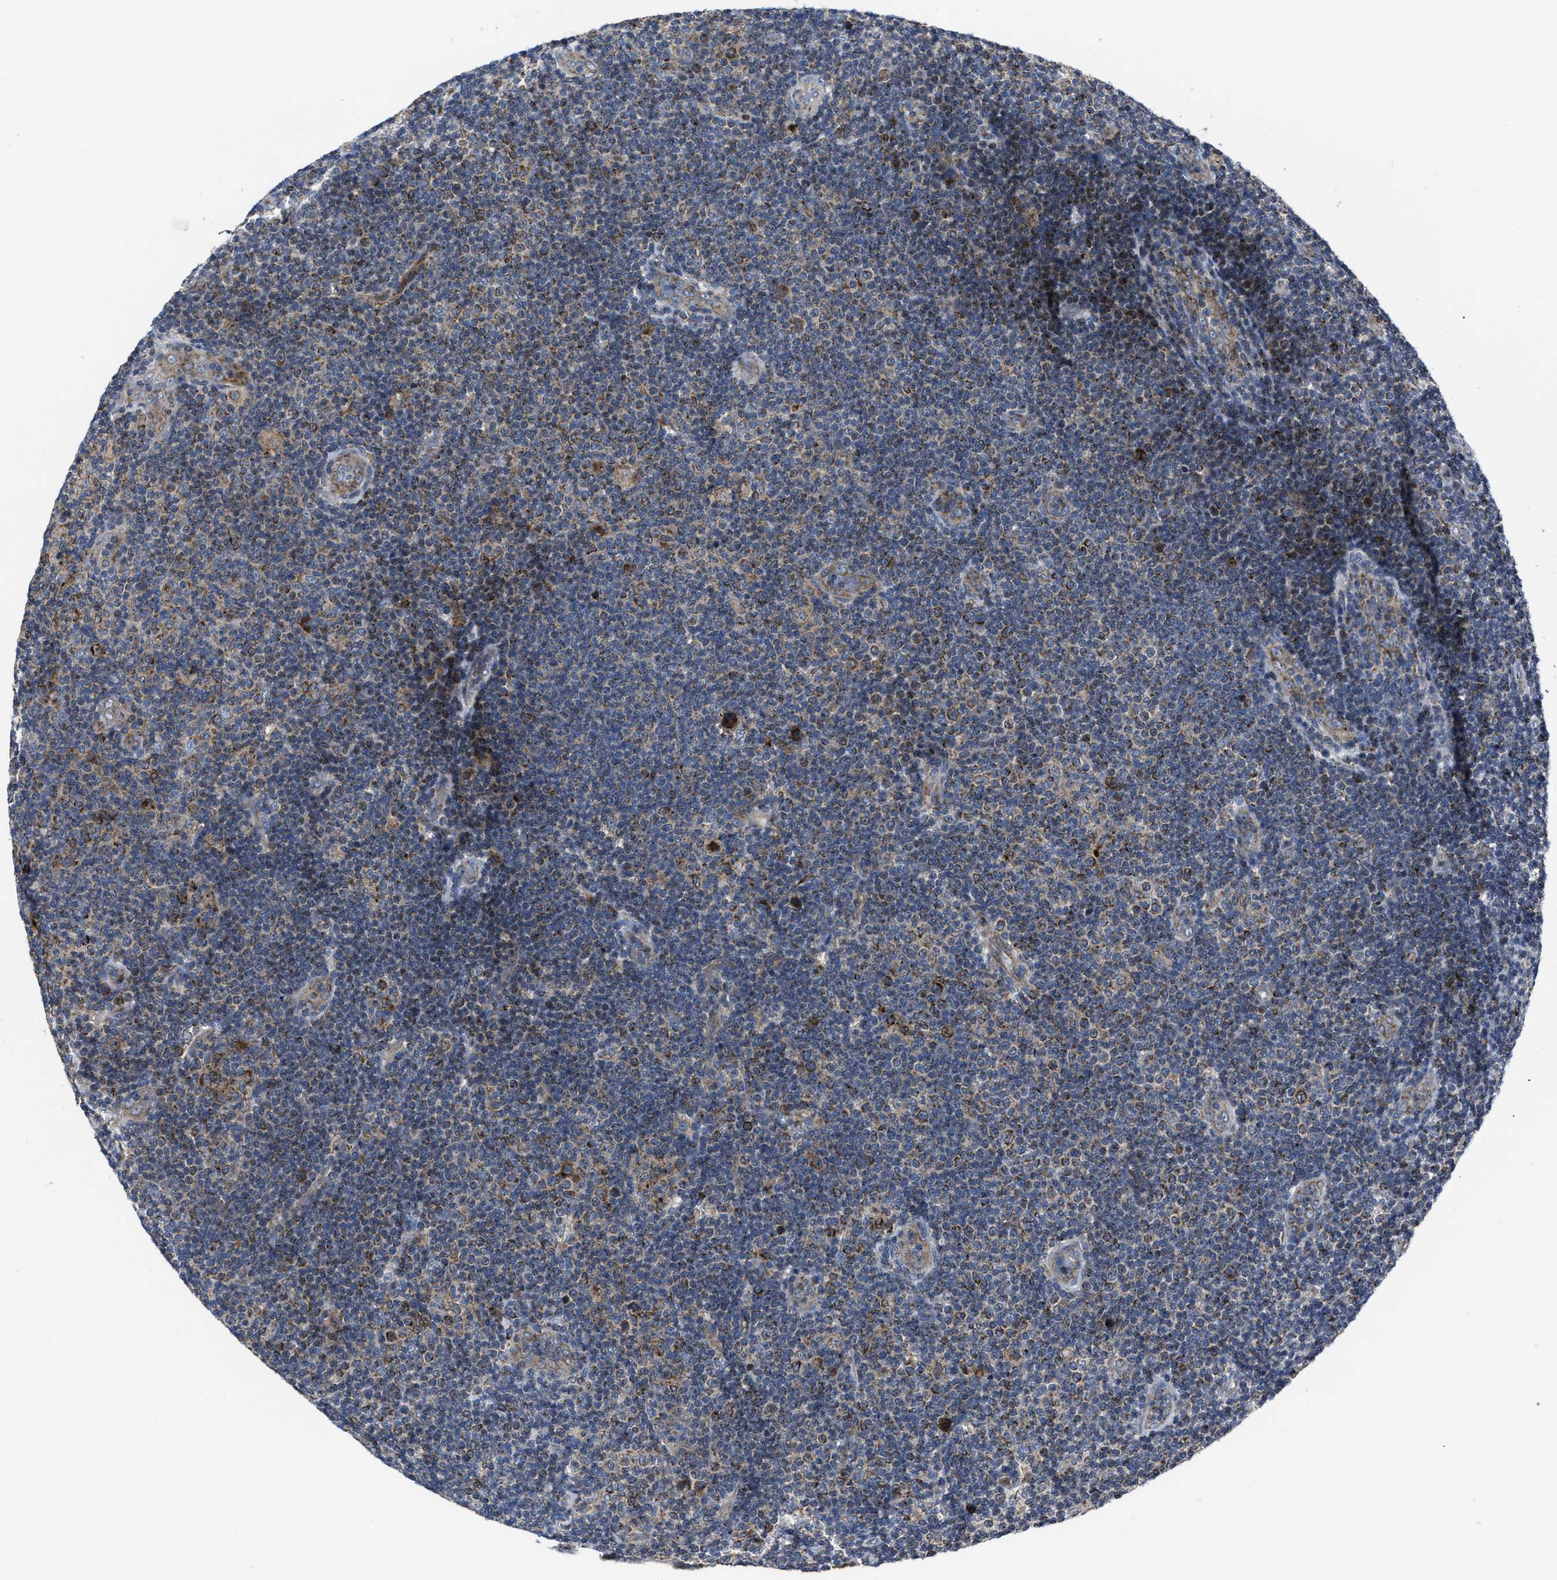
{"staining": {"intensity": "moderate", "quantity": "25%-75%", "location": "cytoplasmic/membranous"}, "tissue": "lymphoma", "cell_type": "Tumor cells", "image_type": "cancer", "snomed": [{"axis": "morphology", "description": "Malignant lymphoma, non-Hodgkin's type, Low grade"}, {"axis": "topography", "description": "Lymph node"}], "caption": "Immunohistochemical staining of lymphoma demonstrates moderate cytoplasmic/membranous protein expression in about 25%-75% of tumor cells. The staining is performed using DAB (3,3'-diaminobenzidine) brown chromogen to label protein expression. The nuclei are counter-stained blue using hematoxylin.", "gene": "PASK", "patient": {"sex": "male", "age": 83}}